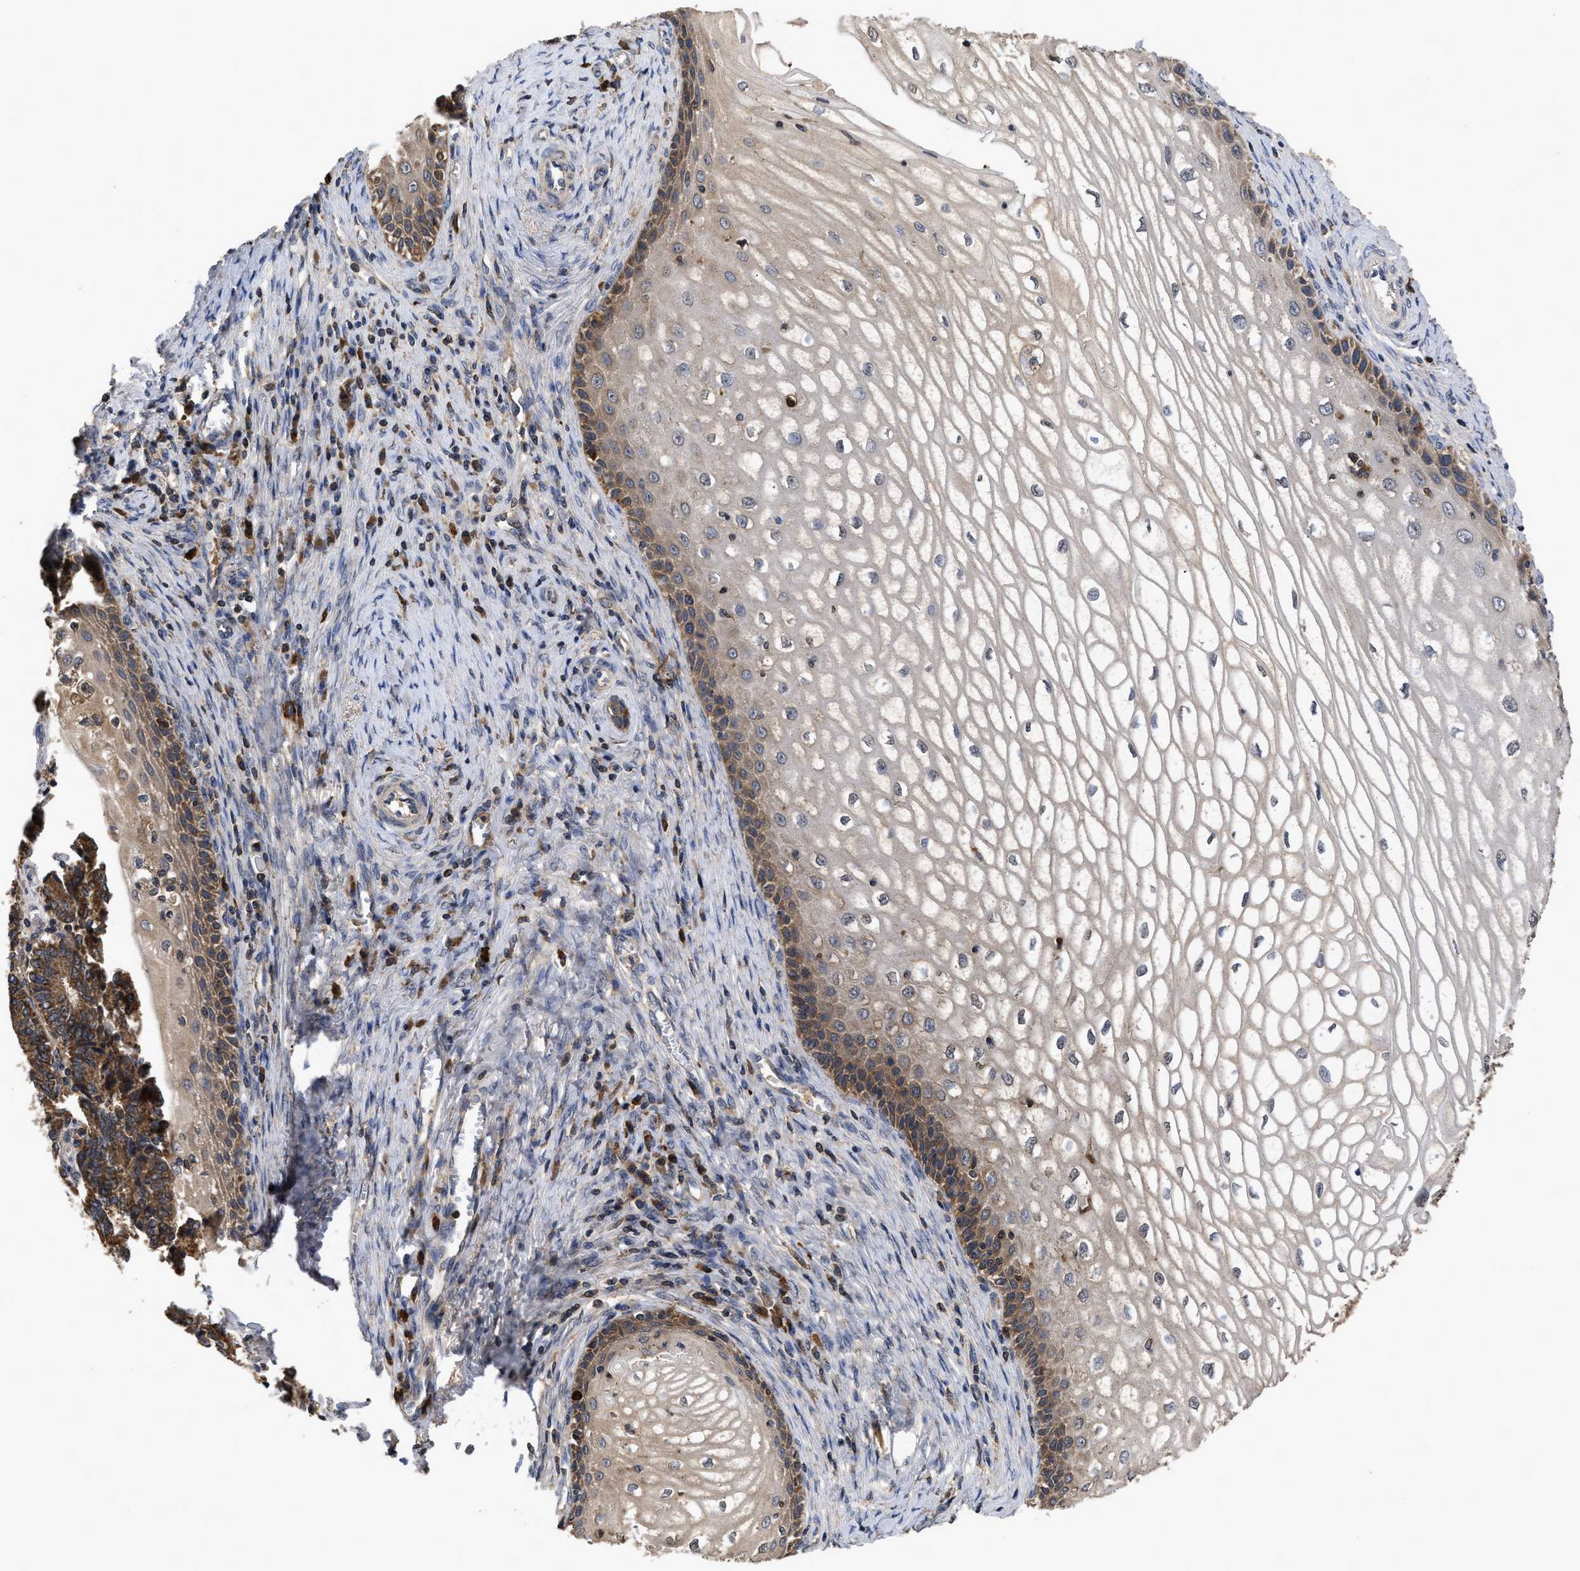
{"staining": {"intensity": "moderate", "quantity": ">75%", "location": "cytoplasmic/membranous"}, "tissue": "cervical cancer", "cell_type": "Tumor cells", "image_type": "cancer", "snomed": [{"axis": "morphology", "description": "Adenocarcinoma, NOS"}, {"axis": "topography", "description": "Cervix"}], "caption": "A micrograph showing moderate cytoplasmic/membranous staining in approximately >75% of tumor cells in cervical adenocarcinoma, as visualized by brown immunohistochemical staining.", "gene": "LRRC3", "patient": {"sex": "female", "age": 44}}